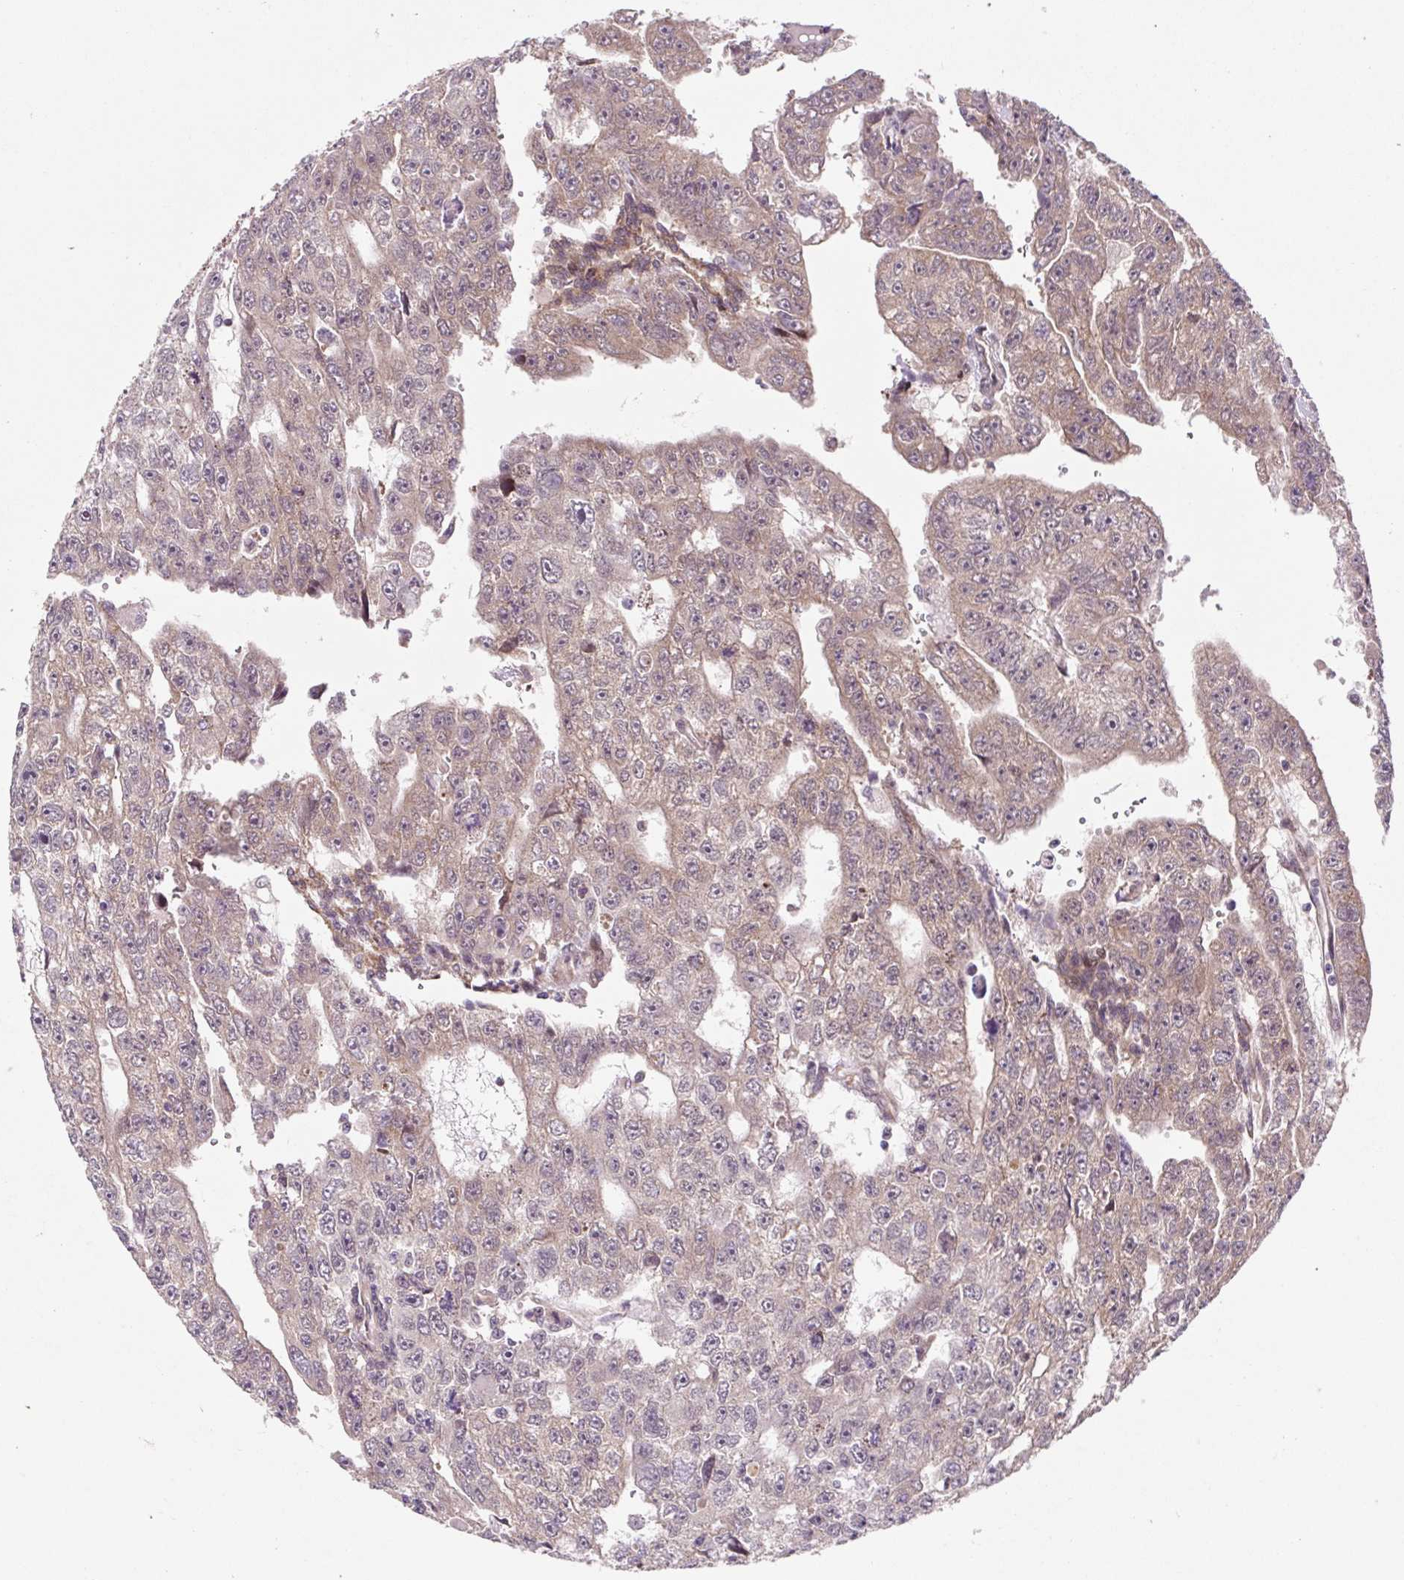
{"staining": {"intensity": "weak", "quantity": ">75%", "location": "cytoplasmic/membranous"}, "tissue": "testis cancer", "cell_type": "Tumor cells", "image_type": "cancer", "snomed": [{"axis": "morphology", "description": "Carcinoma, Embryonal, NOS"}, {"axis": "topography", "description": "Testis"}], "caption": "This micrograph demonstrates testis embryonal carcinoma stained with immunohistochemistry to label a protein in brown. The cytoplasmic/membranous of tumor cells show weak positivity for the protein. Nuclei are counter-stained blue.", "gene": "HFE", "patient": {"sex": "male", "age": 20}}